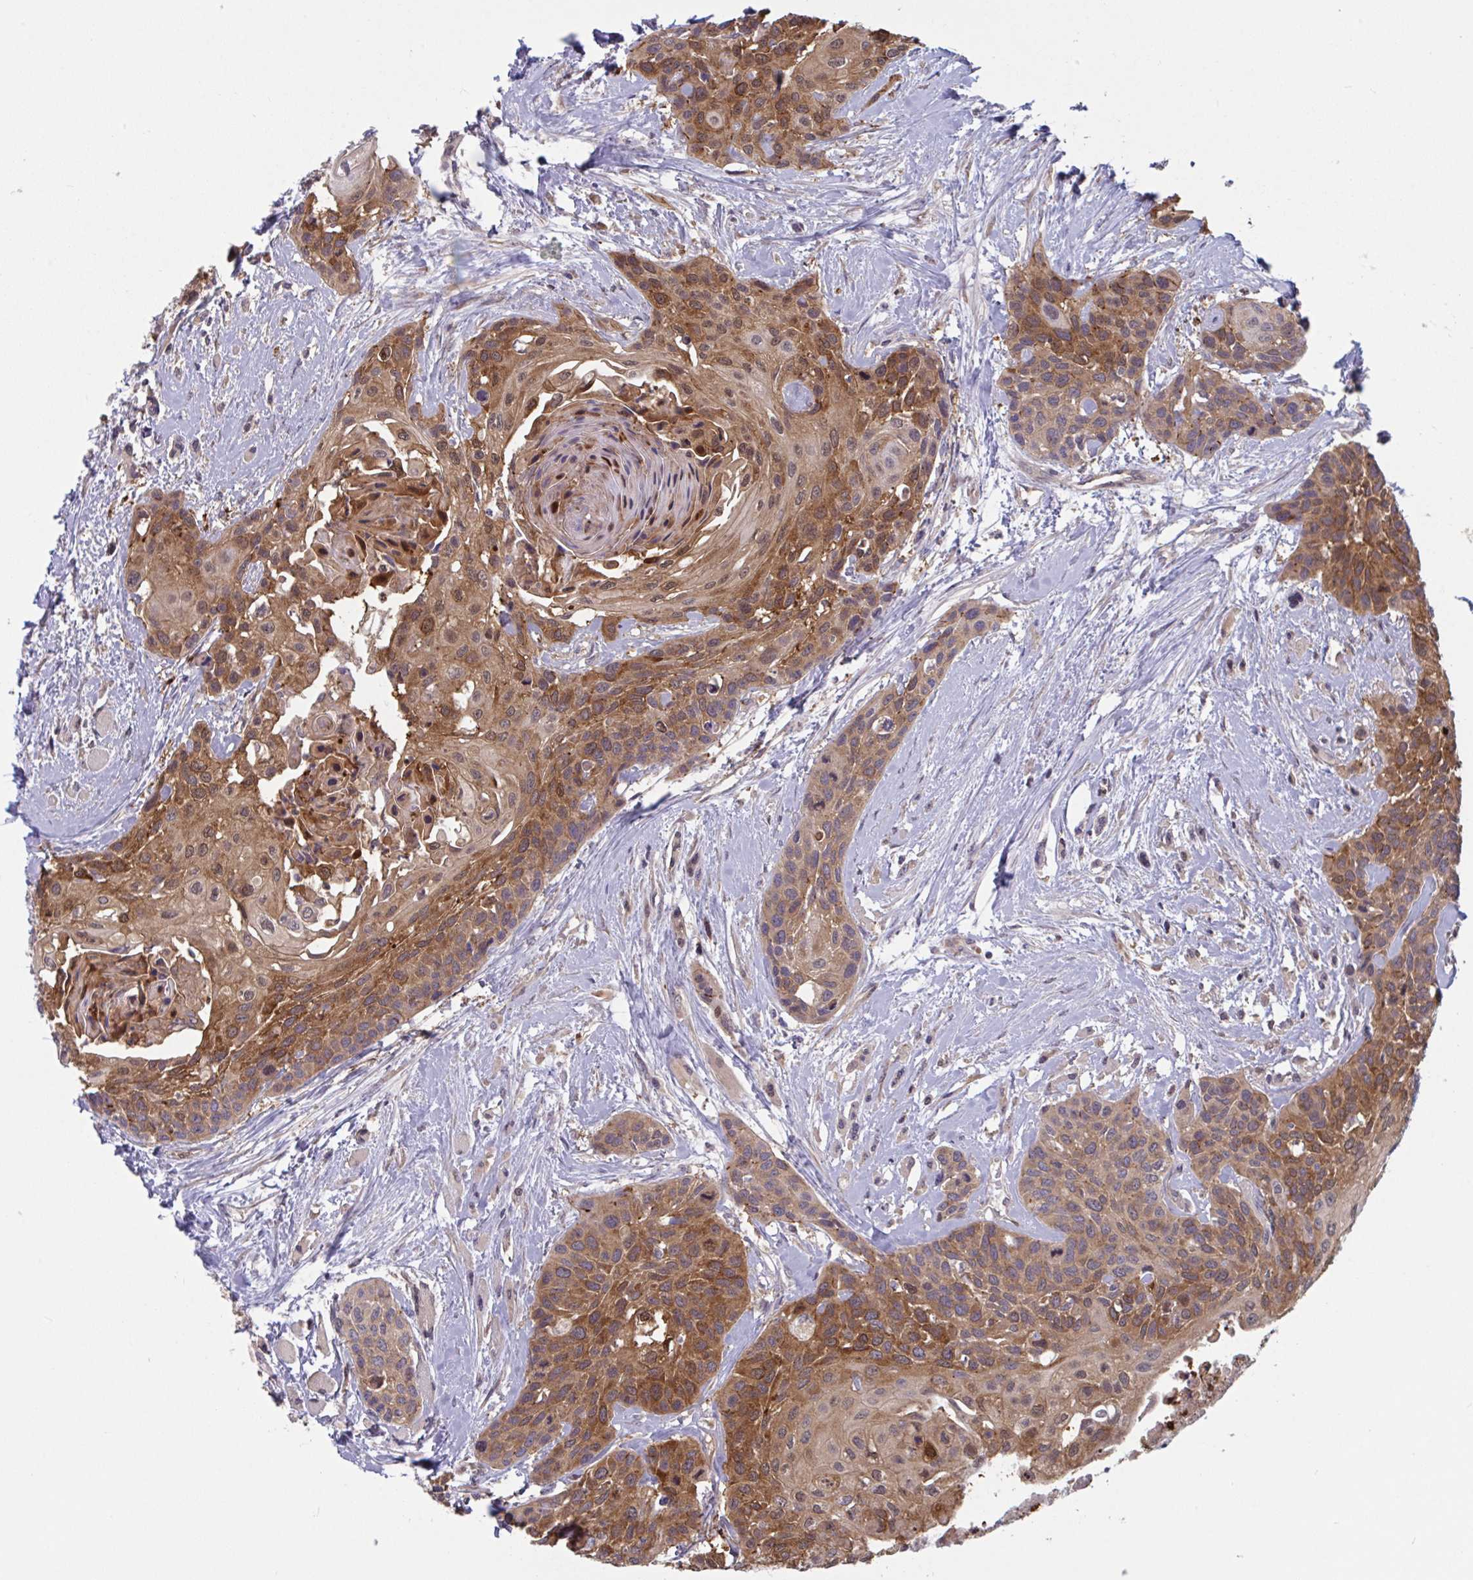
{"staining": {"intensity": "moderate", "quantity": ">75%", "location": "cytoplasmic/membranous,nuclear"}, "tissue": "head and neck cancer", "cell_type": "Tumor cells", "image_type": "cancer", "snomed": [{"axis": "morphology", "description": "Squamous cell carcinoma, NOS"}, {"axis": "topography", "description": "Head-Neck"}], "caption": "Protein positivity by immunohistochemistry demonstrates moderate cytoplasmic/membranous and nuclear expression in about >75% of tumor cells in head and neck cancer (squamous cell carcinoma).", "gene": "LMNTD2", "patient": {"sex": "female", "age": 50}}